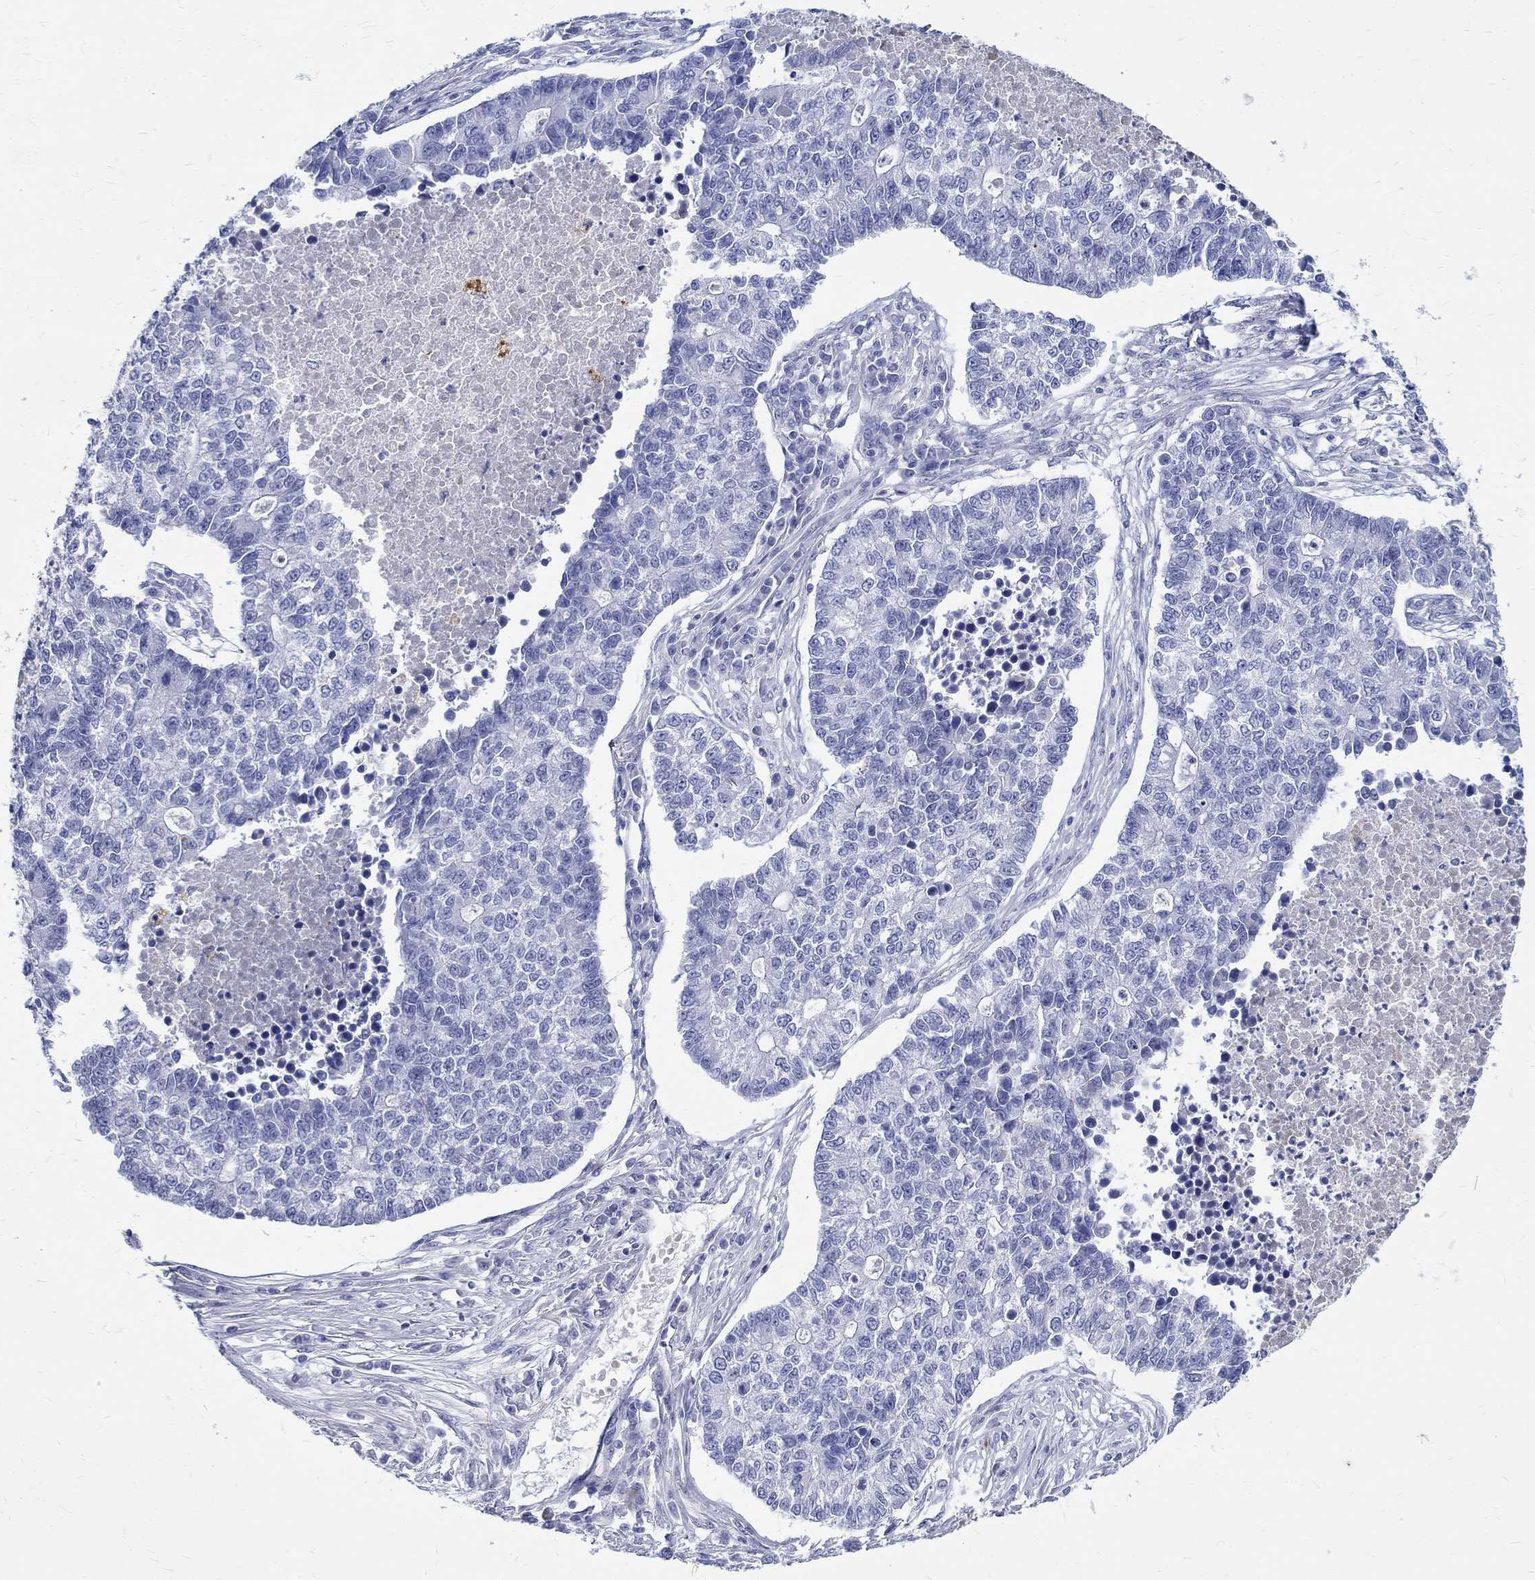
{"staining": {"intensity": "negative", "quantity": "none", "location": "none"}, "tissue": "lung cancer", "cell_type": "Tumor cells", "image_type": "cancer", "snomed": [{"axis": "morphology", "description": "Adenocarcinoma, NOS"}, {"axis": "topography", "description": "Lung"}], "caption": "A photomicrograph of human adenocarcinoma (lung) is negative for staining in tumor cells.", "gene": "SH2D7", "patient": {"sex": "male", "age": 57}}